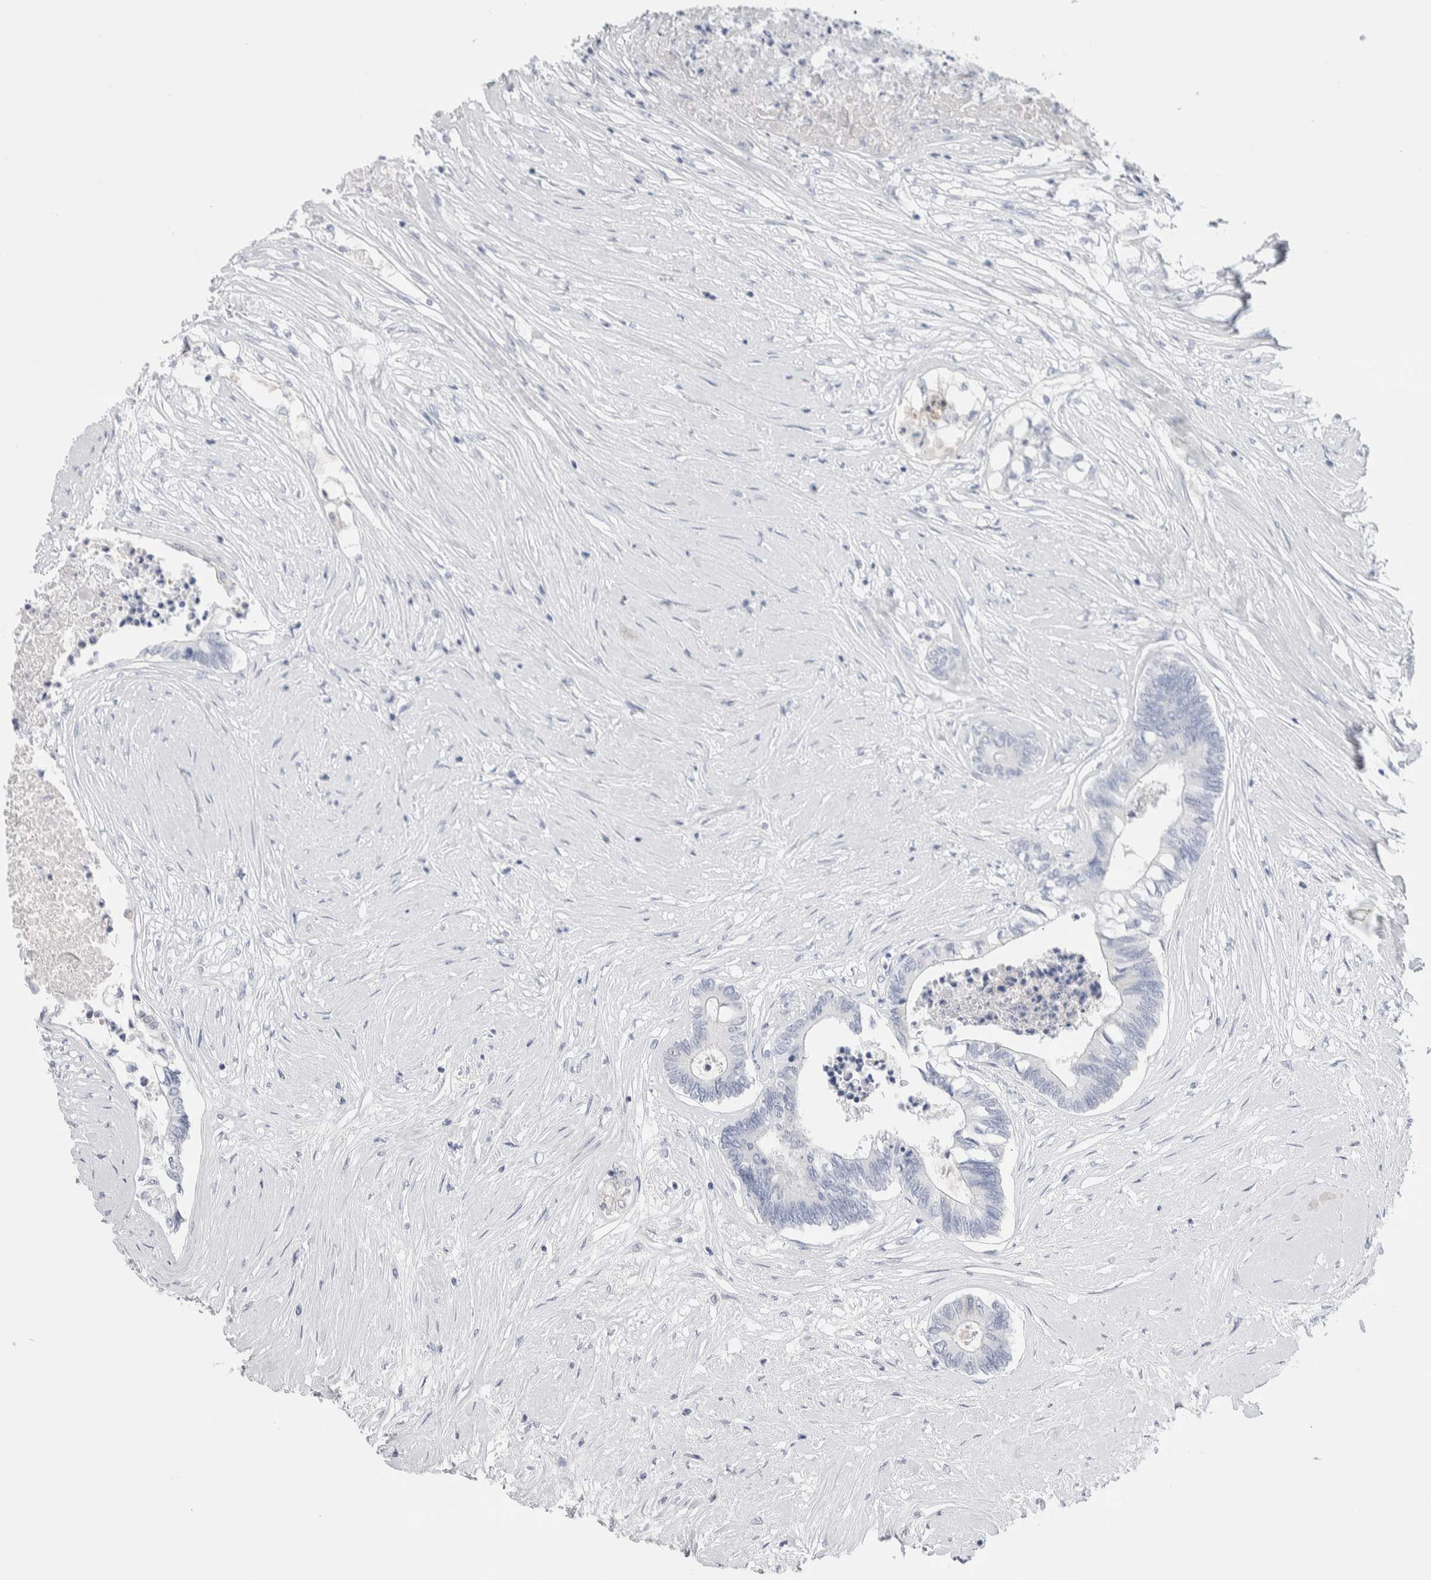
{"staining": {"intensity": "negative", "quantity": "none", "location": "none"}, "tissue": "colorectal cancer", "cell_type": "Tumor cells", "image_type": "cancer", "snomed": [{"axis": "morphology", "description": "Adenocarcinoma, NOS"}, {"axis": "topography", "description": "Rectum"}], "caption": "Immunohistochemical staining of human colorectal adenocarcinoma reveals no significant staining in tumor cells. (DAB IHC visualized using brightfield microscopy, high magnification).", "gene": "GDA", "patient": {"sex": "male", "age": 63}}